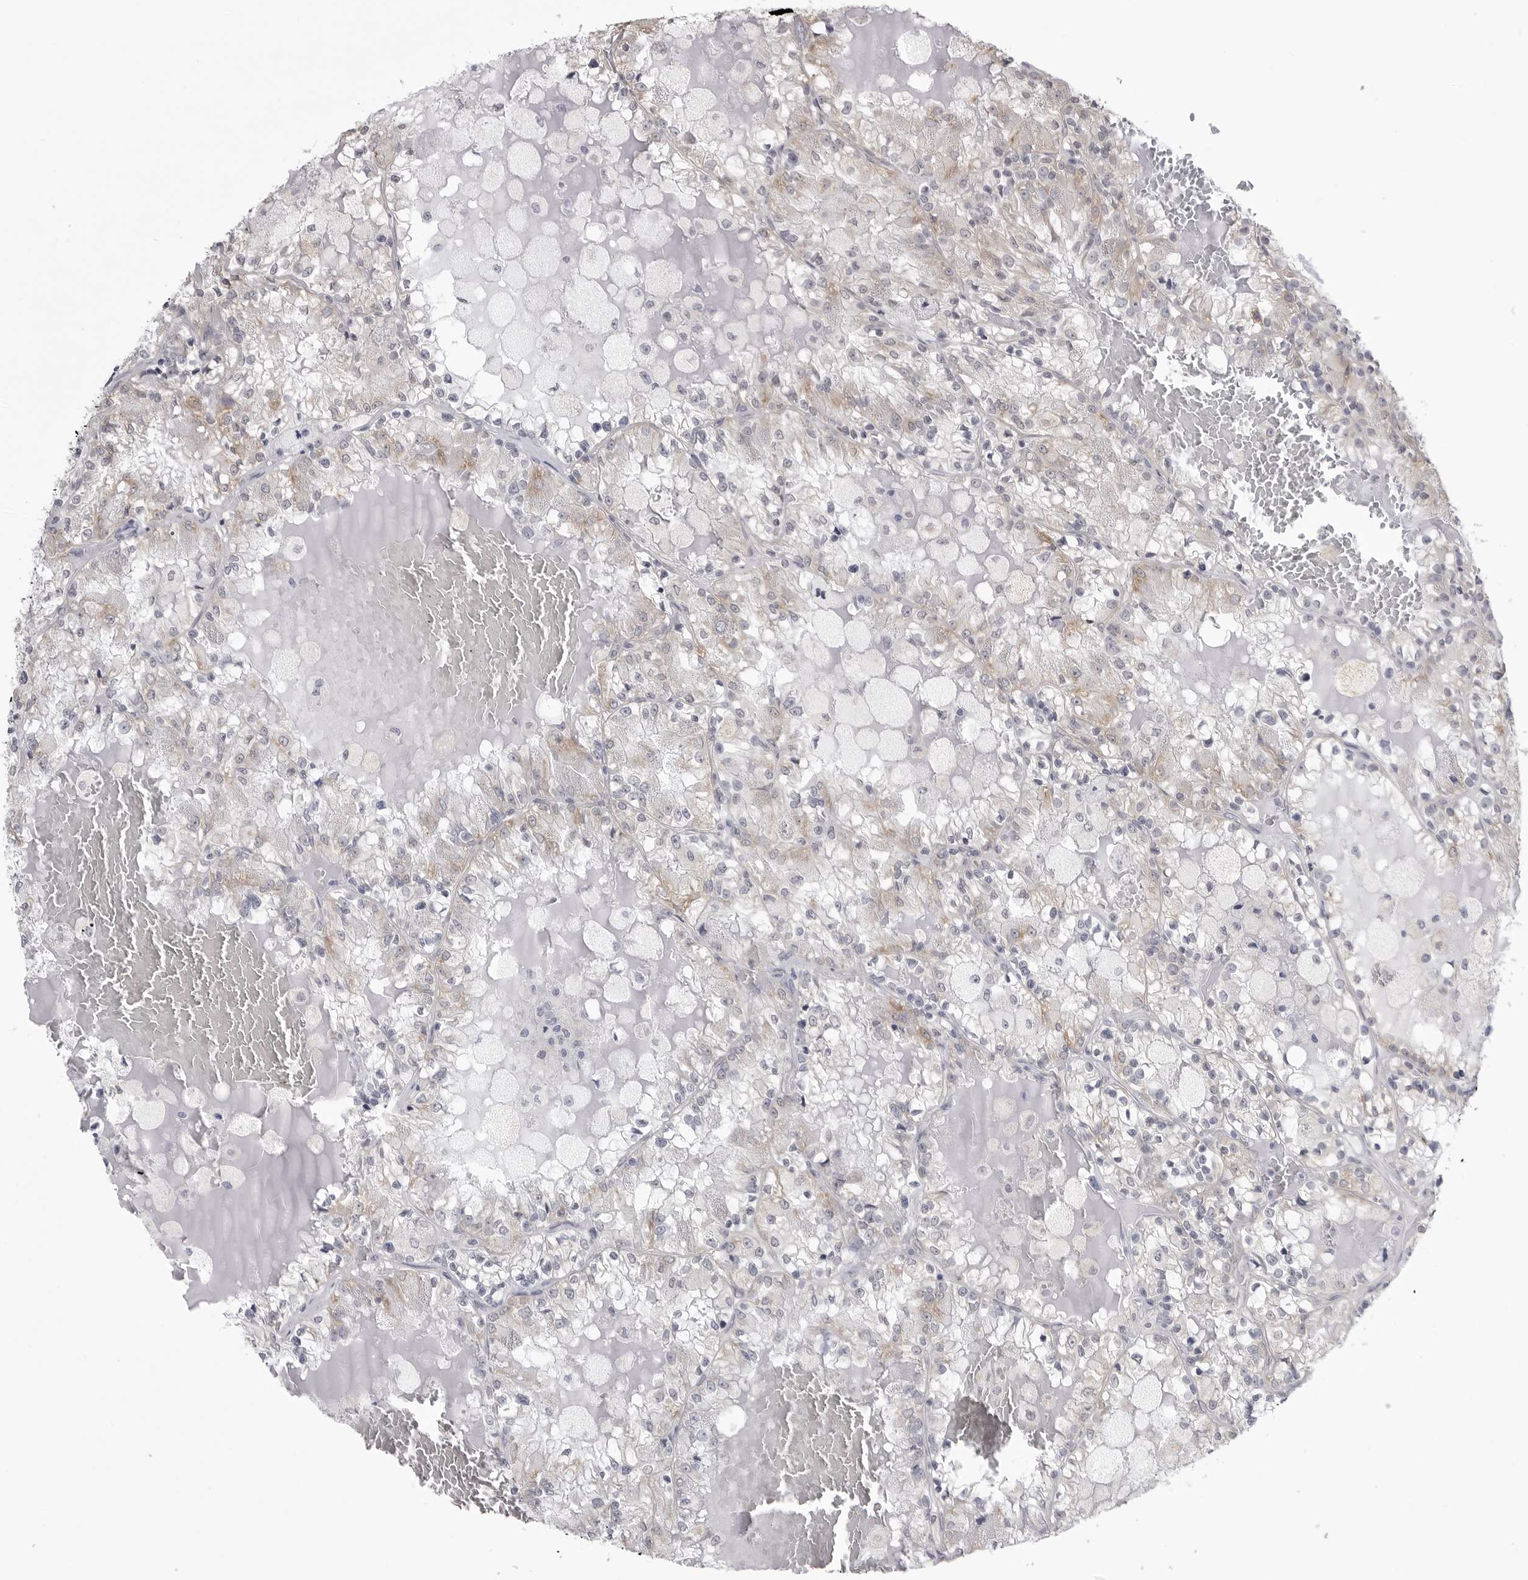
{"staining": {"intensity": "weak", "quantity": "<25%", "location": "cytoplasmic/membranous"}, "tissue": "renal cancer", "cell_type": "Tumor cells", "image_type": "cancer", "snomed": [{"axis": "morphology", "description": "Adenocarcinoma, NOS"}, {"axis": "topography", "description": "Kidney"}], "caption": "Human adenocarcinoma (renal) stained for a protein using immunohistochemistry (IHC) demonstrates no staining in tumor cells.", "gene": "FH", "patient": {"sex": "female", "age": 56}}